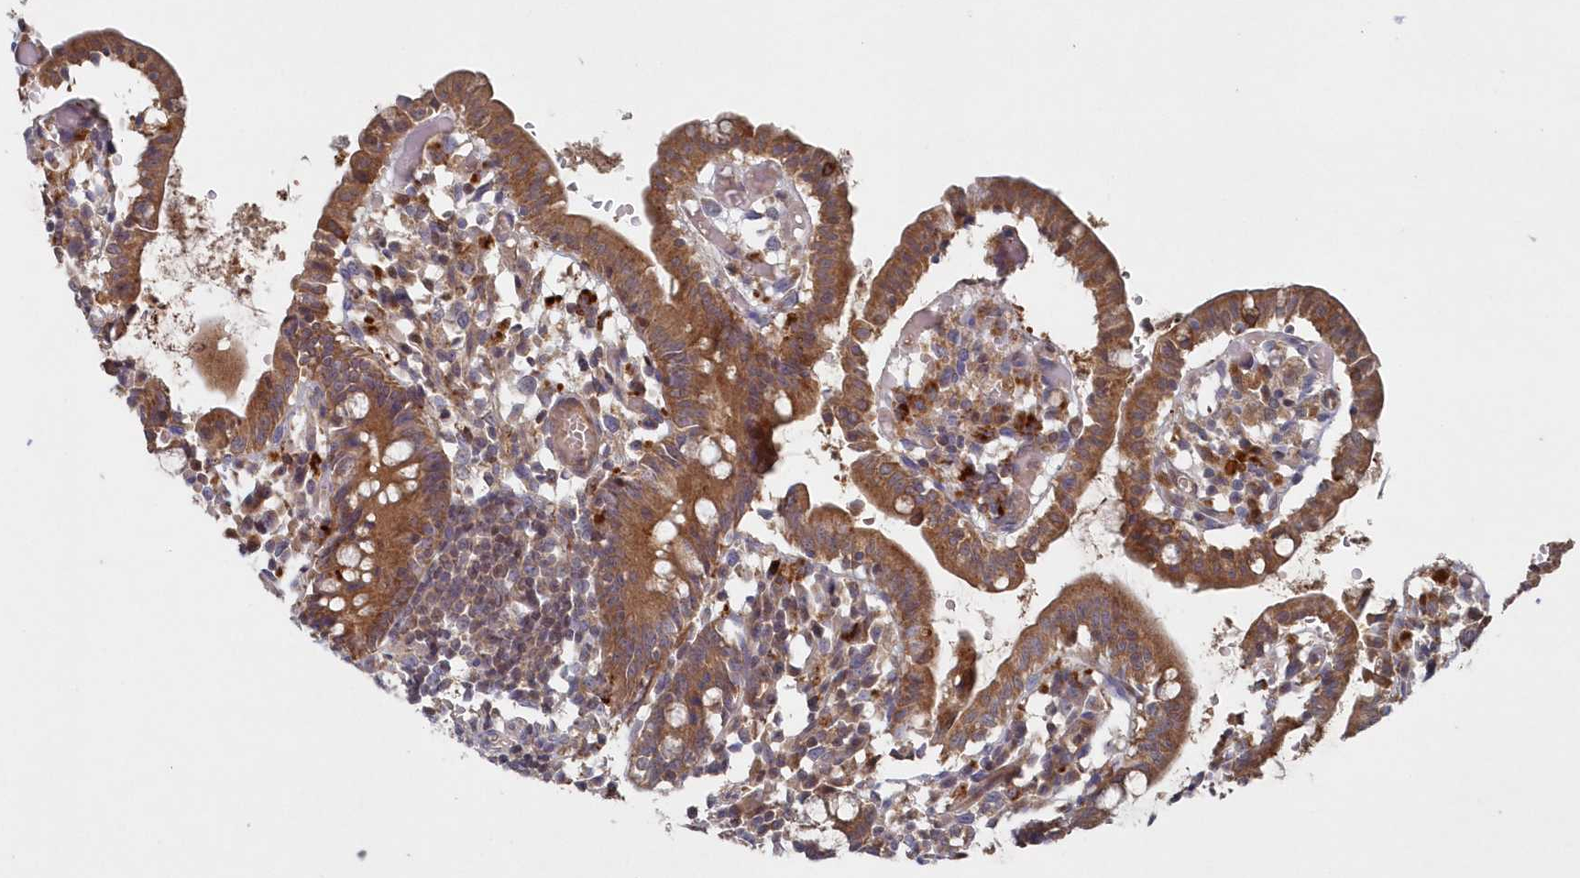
{"staining": {"intensity": "strong", "quantity": ">75%", "location": "cytoplasmic/membranous"}, "tissue": "small intestine", "cell_type": "Glandular cells", "image_type": "normal", "snomed": [{"axis": "morphology", "description": "Normal tissue, NOS"}, {"axis": "morphology", "description": "Cystadenocarcinoma, serous, Metastatic site"}, {"axis": "topography", "description": "Small intestine"}], "caption": "IHC of unremarkable human small intestine displays high levels of strong cytoplasmic/membranous staining in approximately >75% of glandular cells.", "gene": "ASNSD1", "patient": {"sex": "female", "age": 61}}